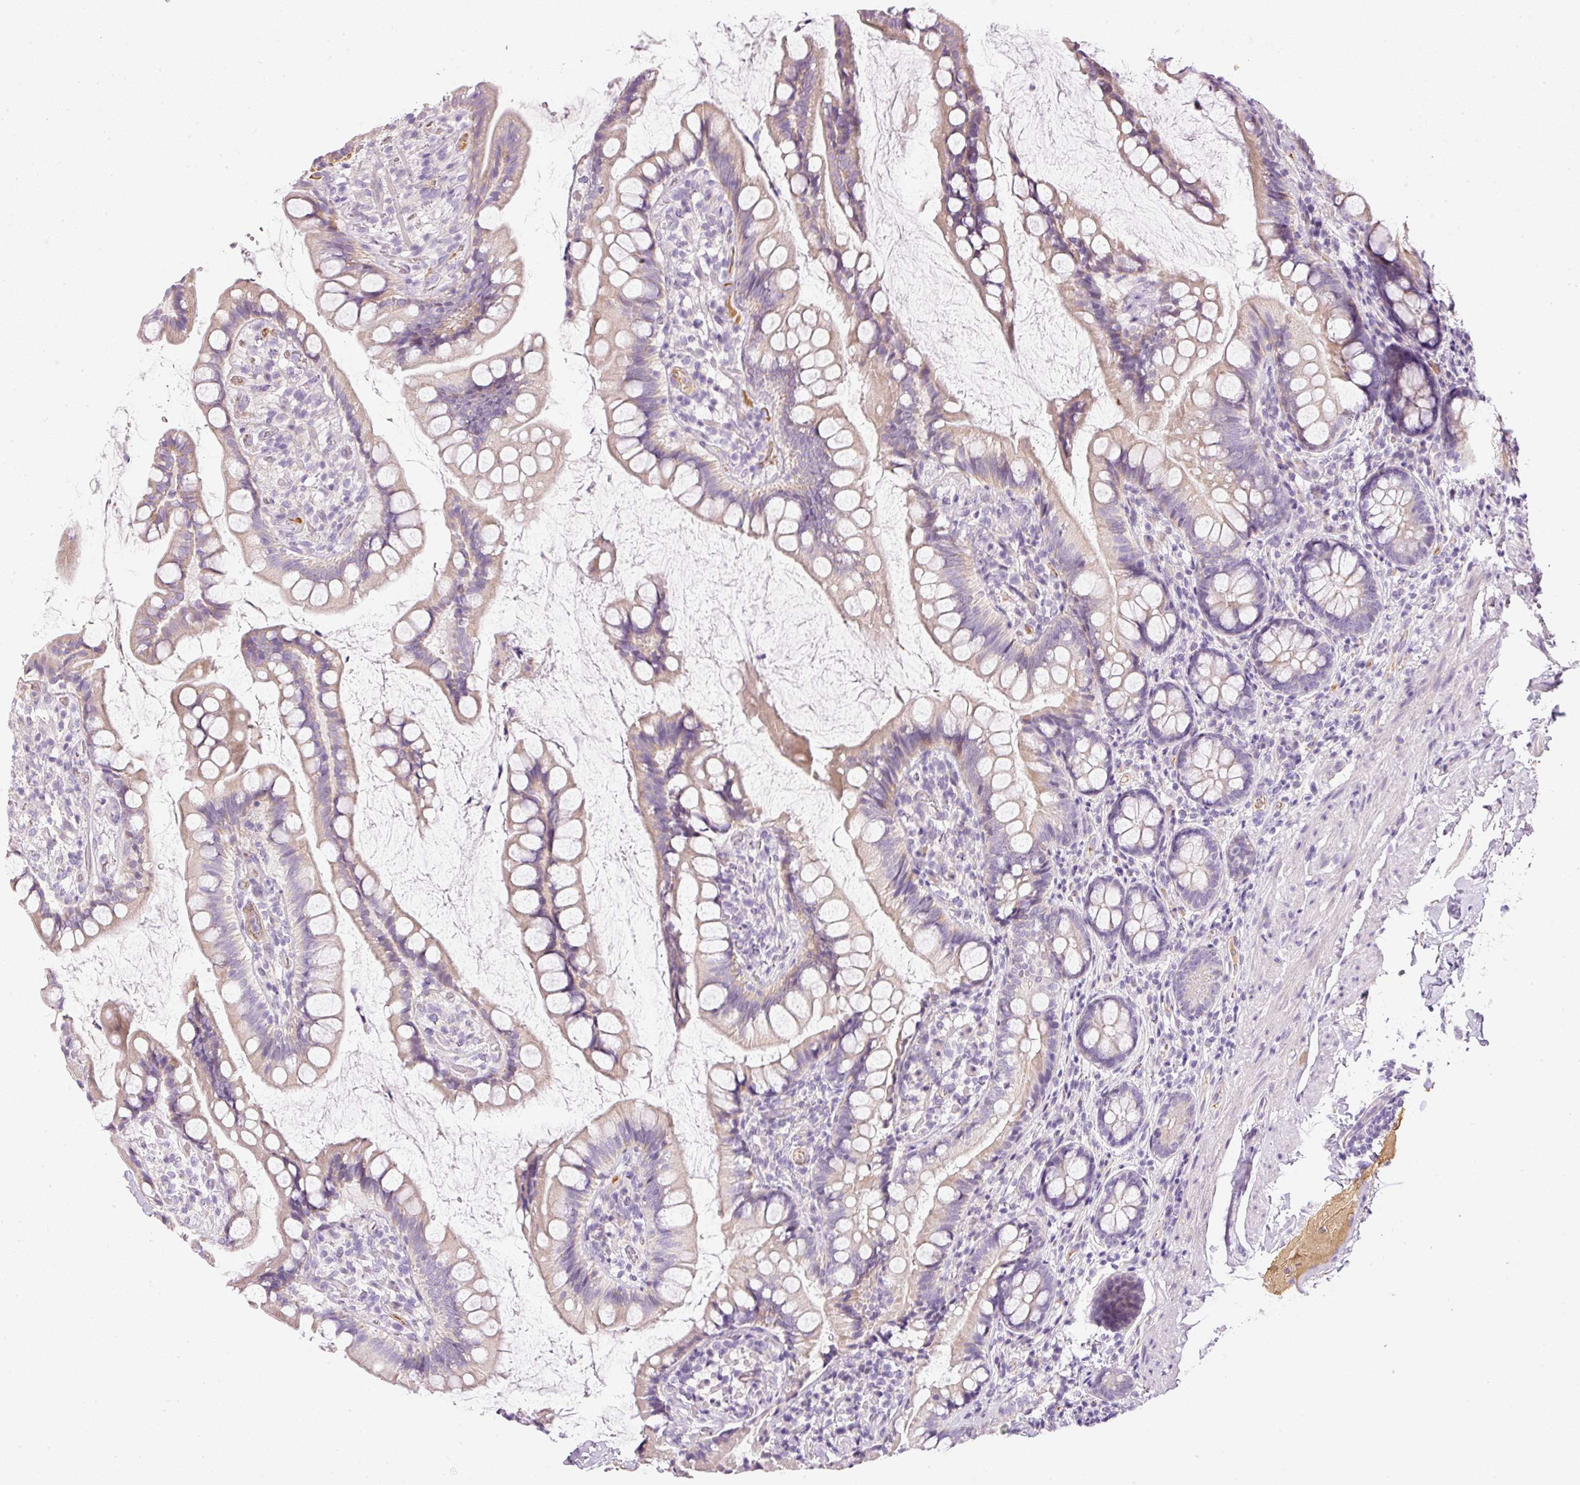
{"staining": {"intensity": "weak", "quantity": "25%-75%", "location": "cytoplasmic/membranous"}, "tissue": "small intestine", "cell_type": "Glandular cells", "image_type": "normal", "snomed": [{"axis": "morphology", "description": "Normal tissue, NOS"}, {"axis": "topography", "description": "Small intestine"}], "caption": "Brown immunohistochemical staining in normal human small intestine shows weak cytoplasmic/membranous positivity in approximately 25%-75% of glandular cells.", "gene": "KPNA5", "patient": {"sex": "male", "age": 70}}